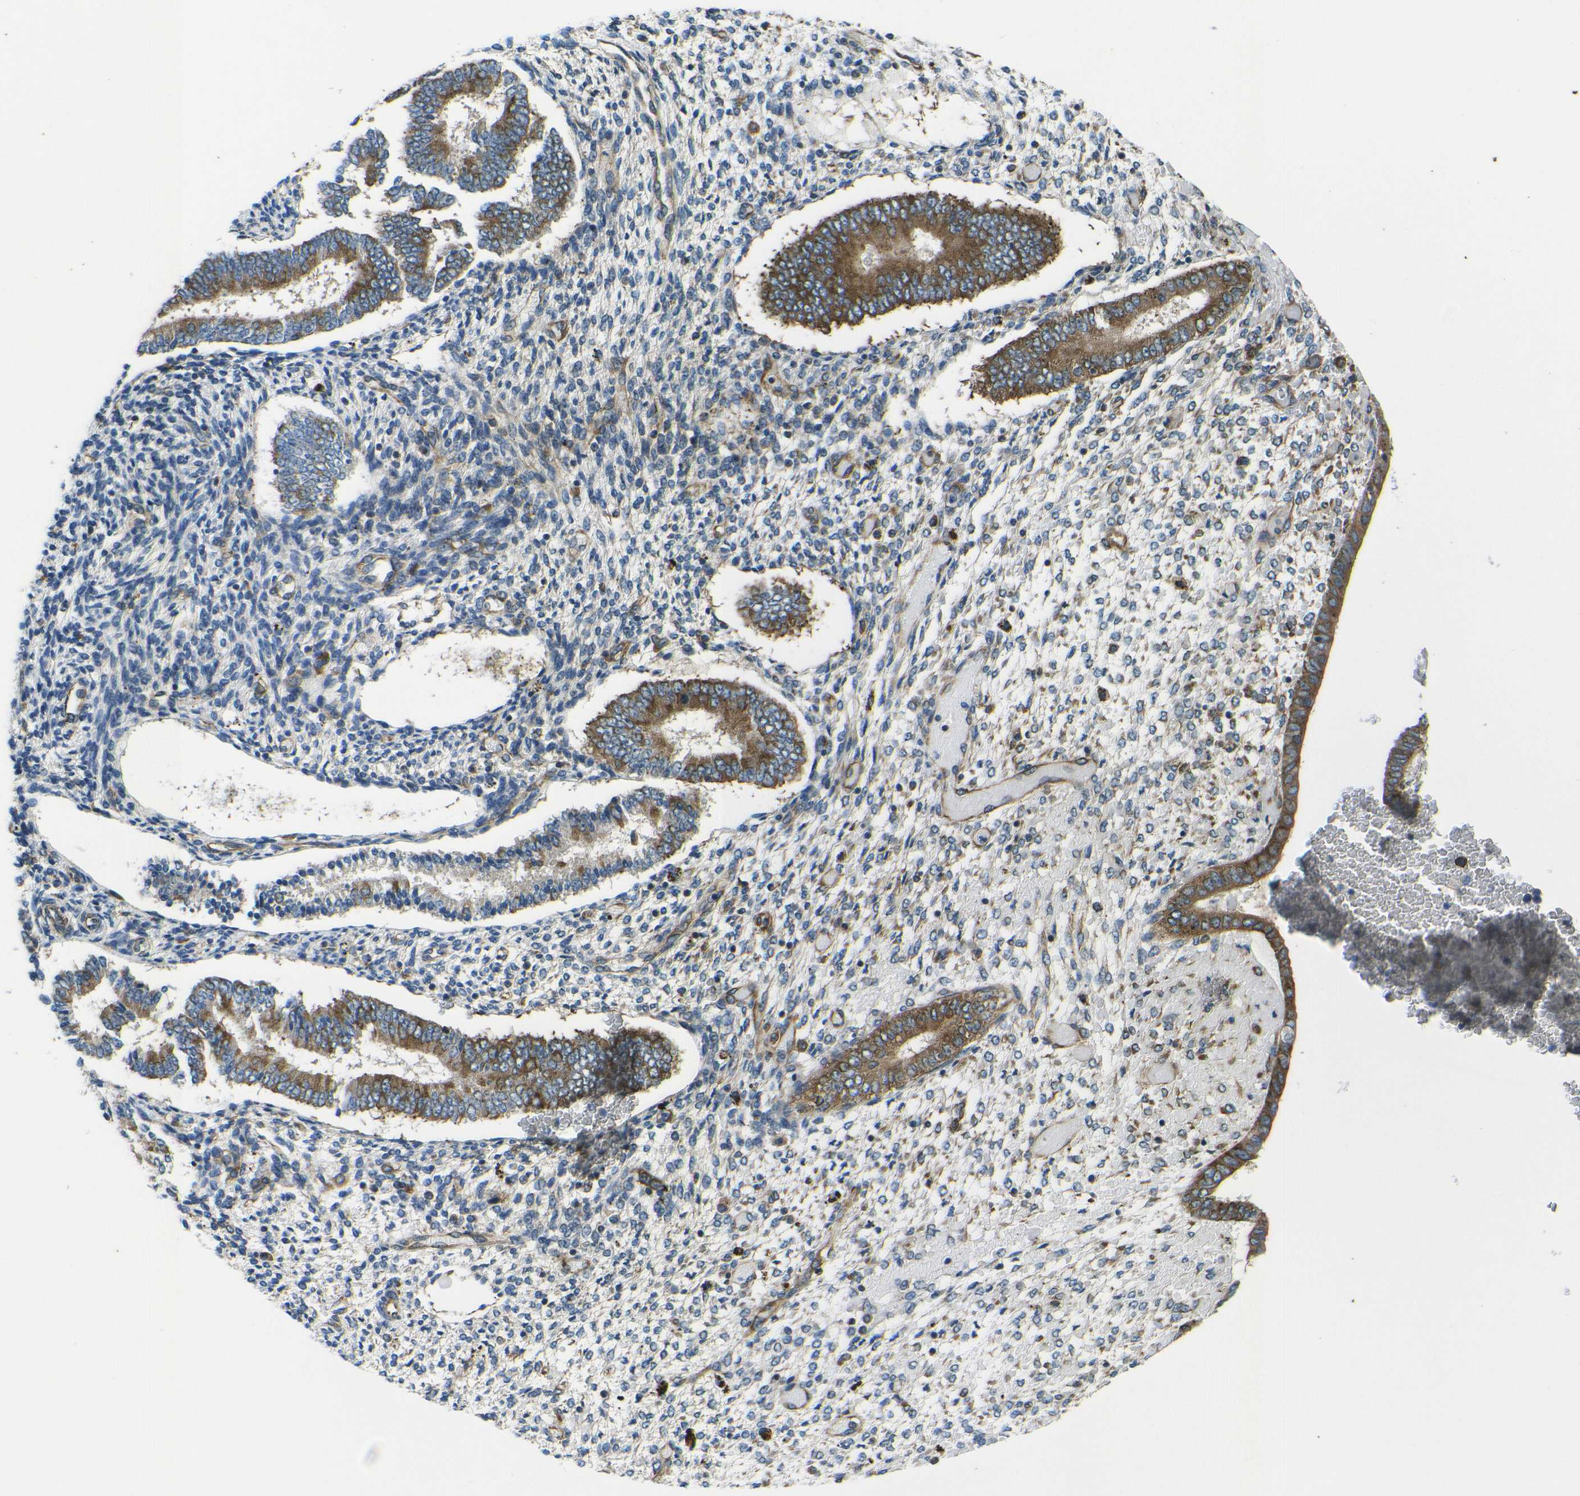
{"staining": {"intensity": "moderate", "quantity": "25%-75%", "location": "cytoplasmic/membranous"}, "tissue": "endometrium", "cell_type": "Cells in endometrial stroma", "image_type": "normal", "snomed": [{"axis": "morphology", "description": "Normal tissue, NOS"}, {"axis": "topography", "description": "Endometrium"}], "caption": "This image reveals unremarkable endometrium stained with immunohistochemistry to label a protein in brown. The cytoplasmic/membranous of cells in endometrial stroma show moderate positivity for the protein. Nuclei are counter-stained blue.", "gene": "RPSA", "patient": {"sex": "female", "age": 42}}